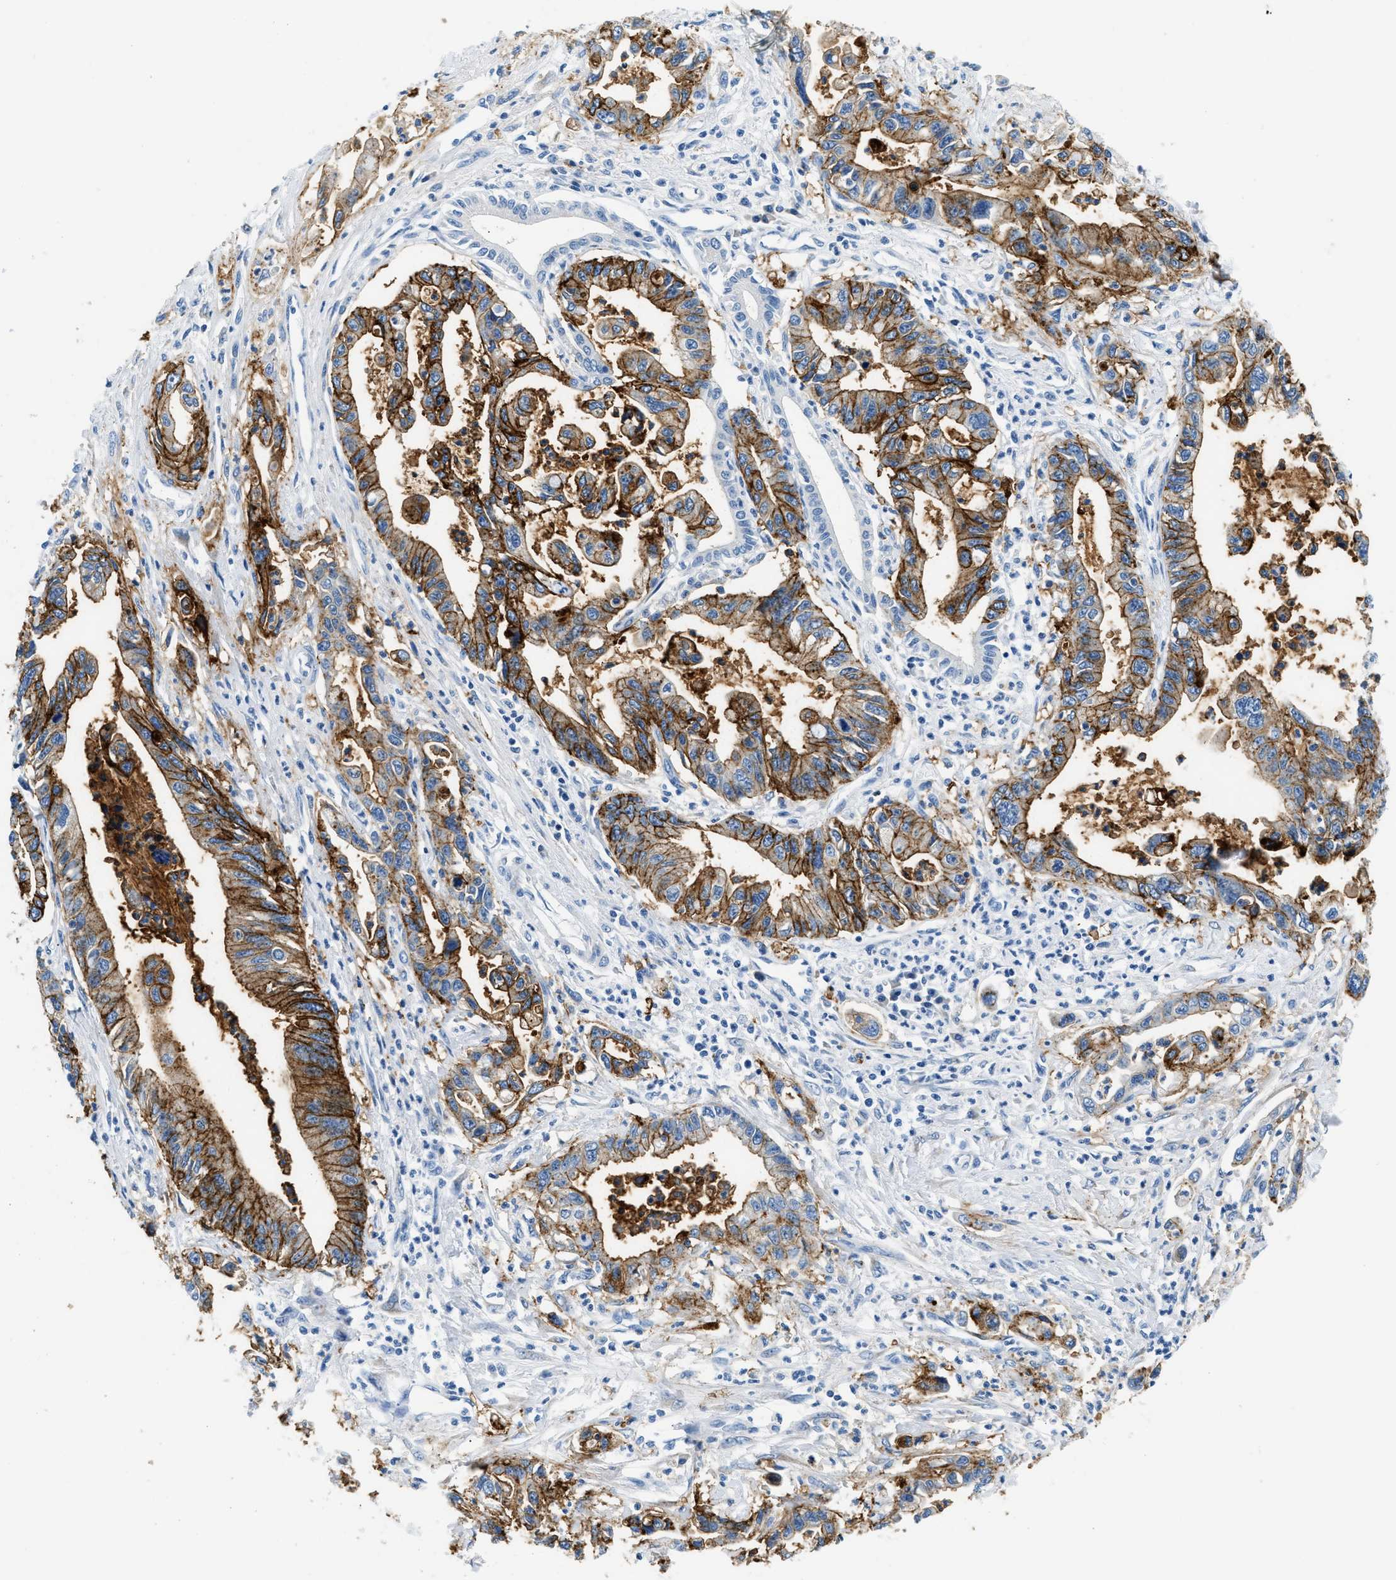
{"staining": {"intensity": "strong", "quantity": "25%-75%", "location": "cytoplasmic/membranous"}, "tissue": "pancreatic cancer", "cell_type": "Tumor cells", "image_type": "cancer", "snomed": [{"axis": "morphology", "description": "Adenocarcinoma, NOS"}, {"axis": "topography", "description": "Pancreas"}], "caption": "The histopathology image exhibits staining of pancreatic cancer (adenocarcinoma), revealing strong cytoplasmic/membranous protein expression (brown color) within tumor cells.", "gene": "CLDN18", "patient": {"sex": "male", "age": 56}}